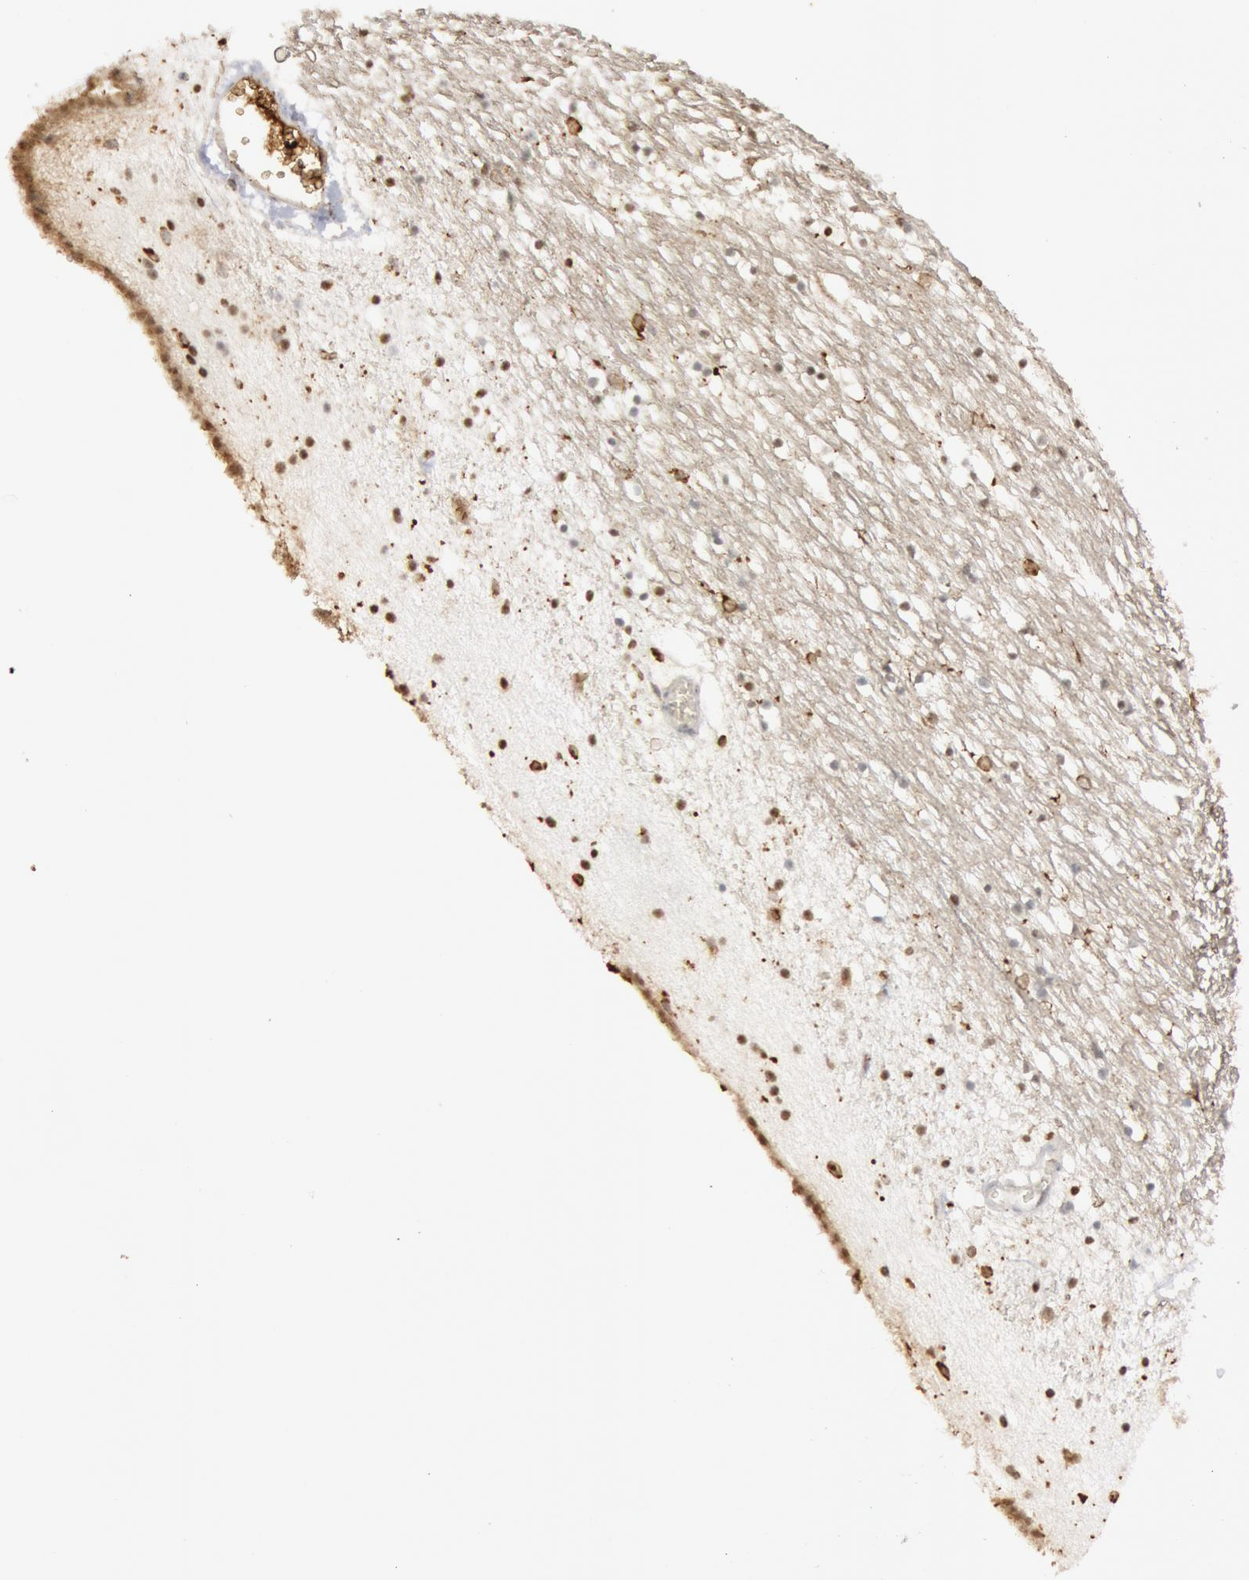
{"staining": {"intensity": "negative", "quantity": "none", "location": "none"}, "tissue": "caudate", "cell_type": "Glial cells", "image_type": "normal", "snomed": [{"axis": "morphology", "description": "Normal tissue, NOS"}, {"axis": "topography", "description": "Lateral ventricle wall"}], "caption": "The histopathology image demonstrates no significant staining in glial cells of caudate.", "gene": "C1QC", "patient": {"sex": "male", "age": 45}}